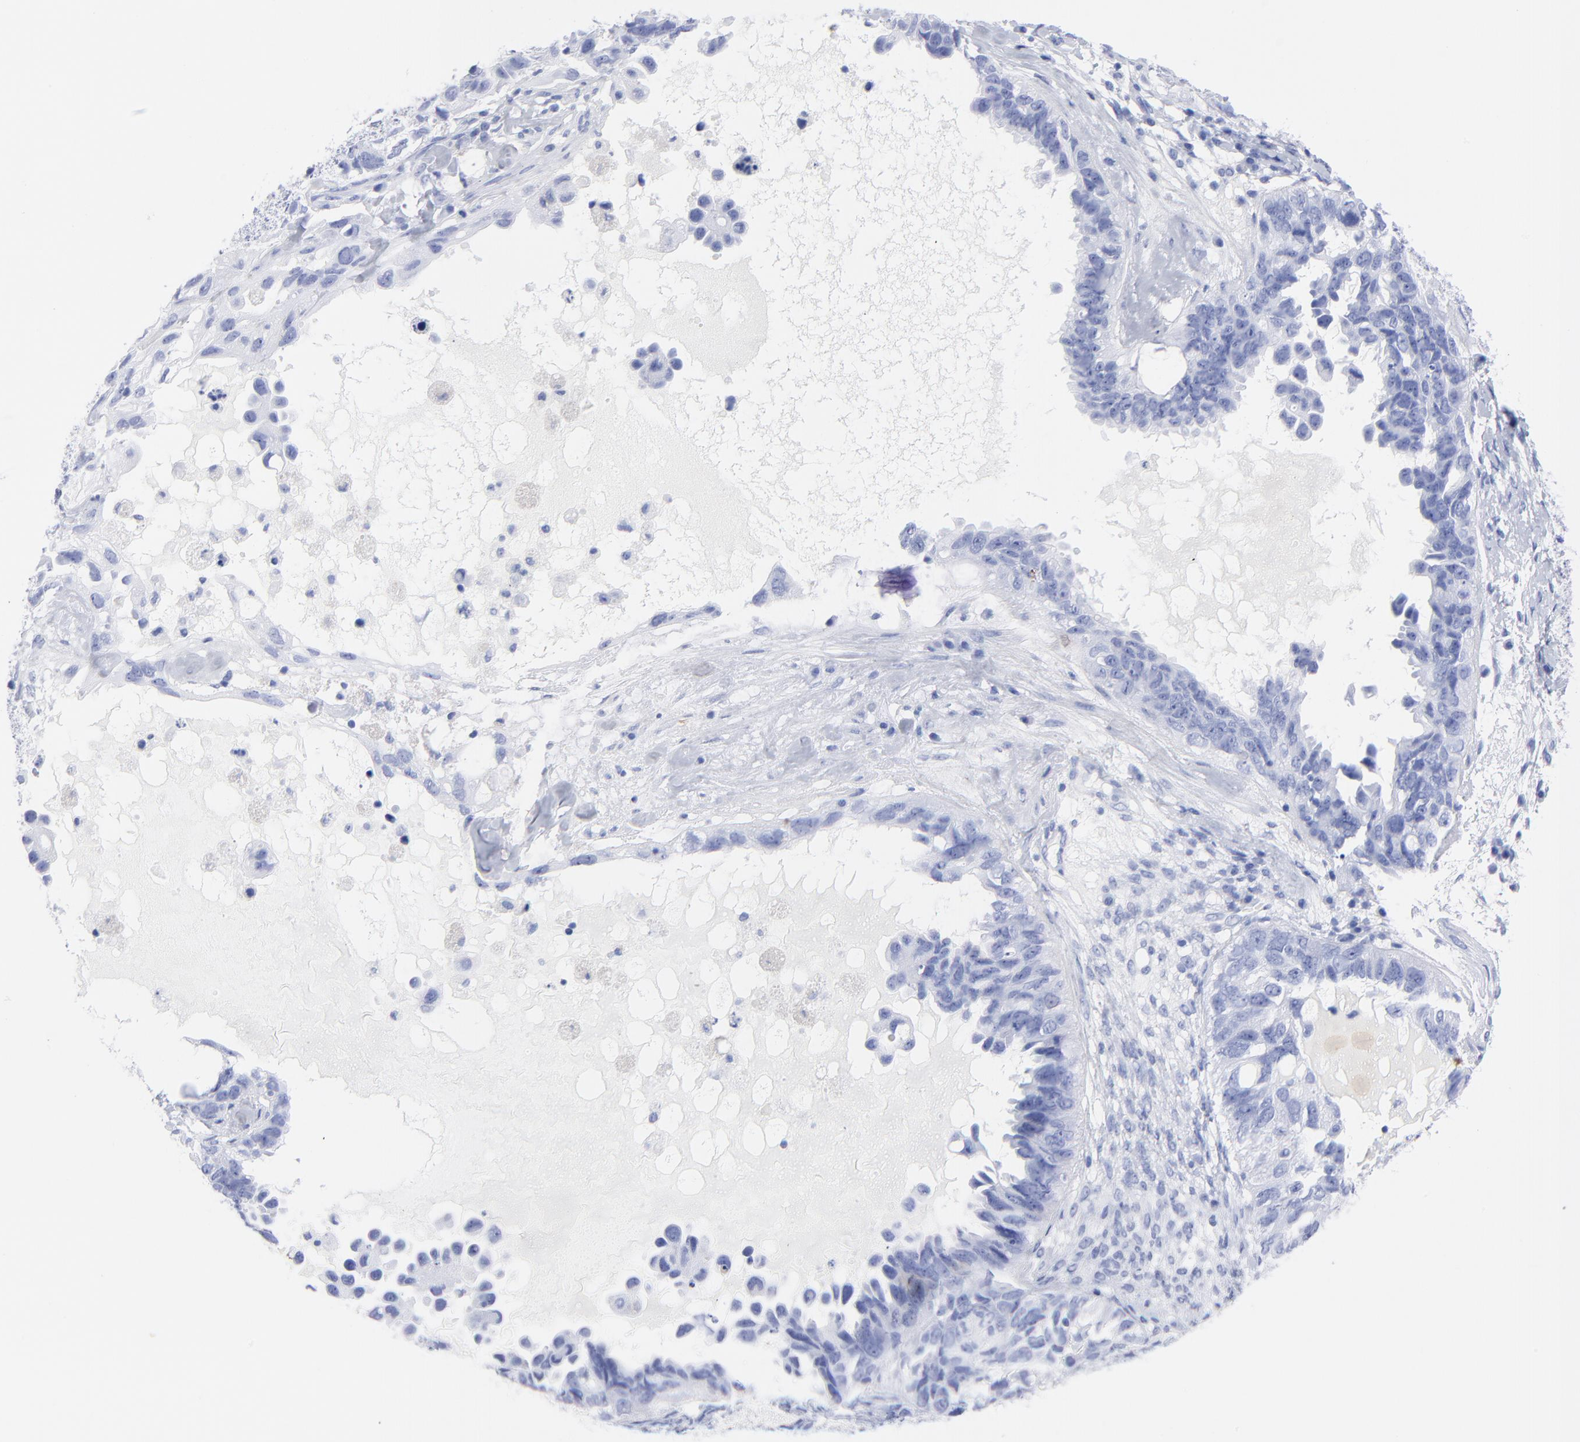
{"staining": {"intensity": "negative", "quantity": "none", "location": "none"}, "tissue": "ovarian cancer", "cell_type": "Tumor cells", "image_type": "cancer", "snomed": [{"axis": "morphology", "description": "Cystadenocarcinoma, serous, NOS"}, {"axis": "topography", "description": "Ovary"}], "caption": "An immunohistochemistry image of ovarian cancer is shown. There is no staining in tumor cells of ovarian cancer. (DAB immunohistochemistry (IHC), high magnification).", "gene": "ACY1", "patient": {"sex": "female", "age": 82}}